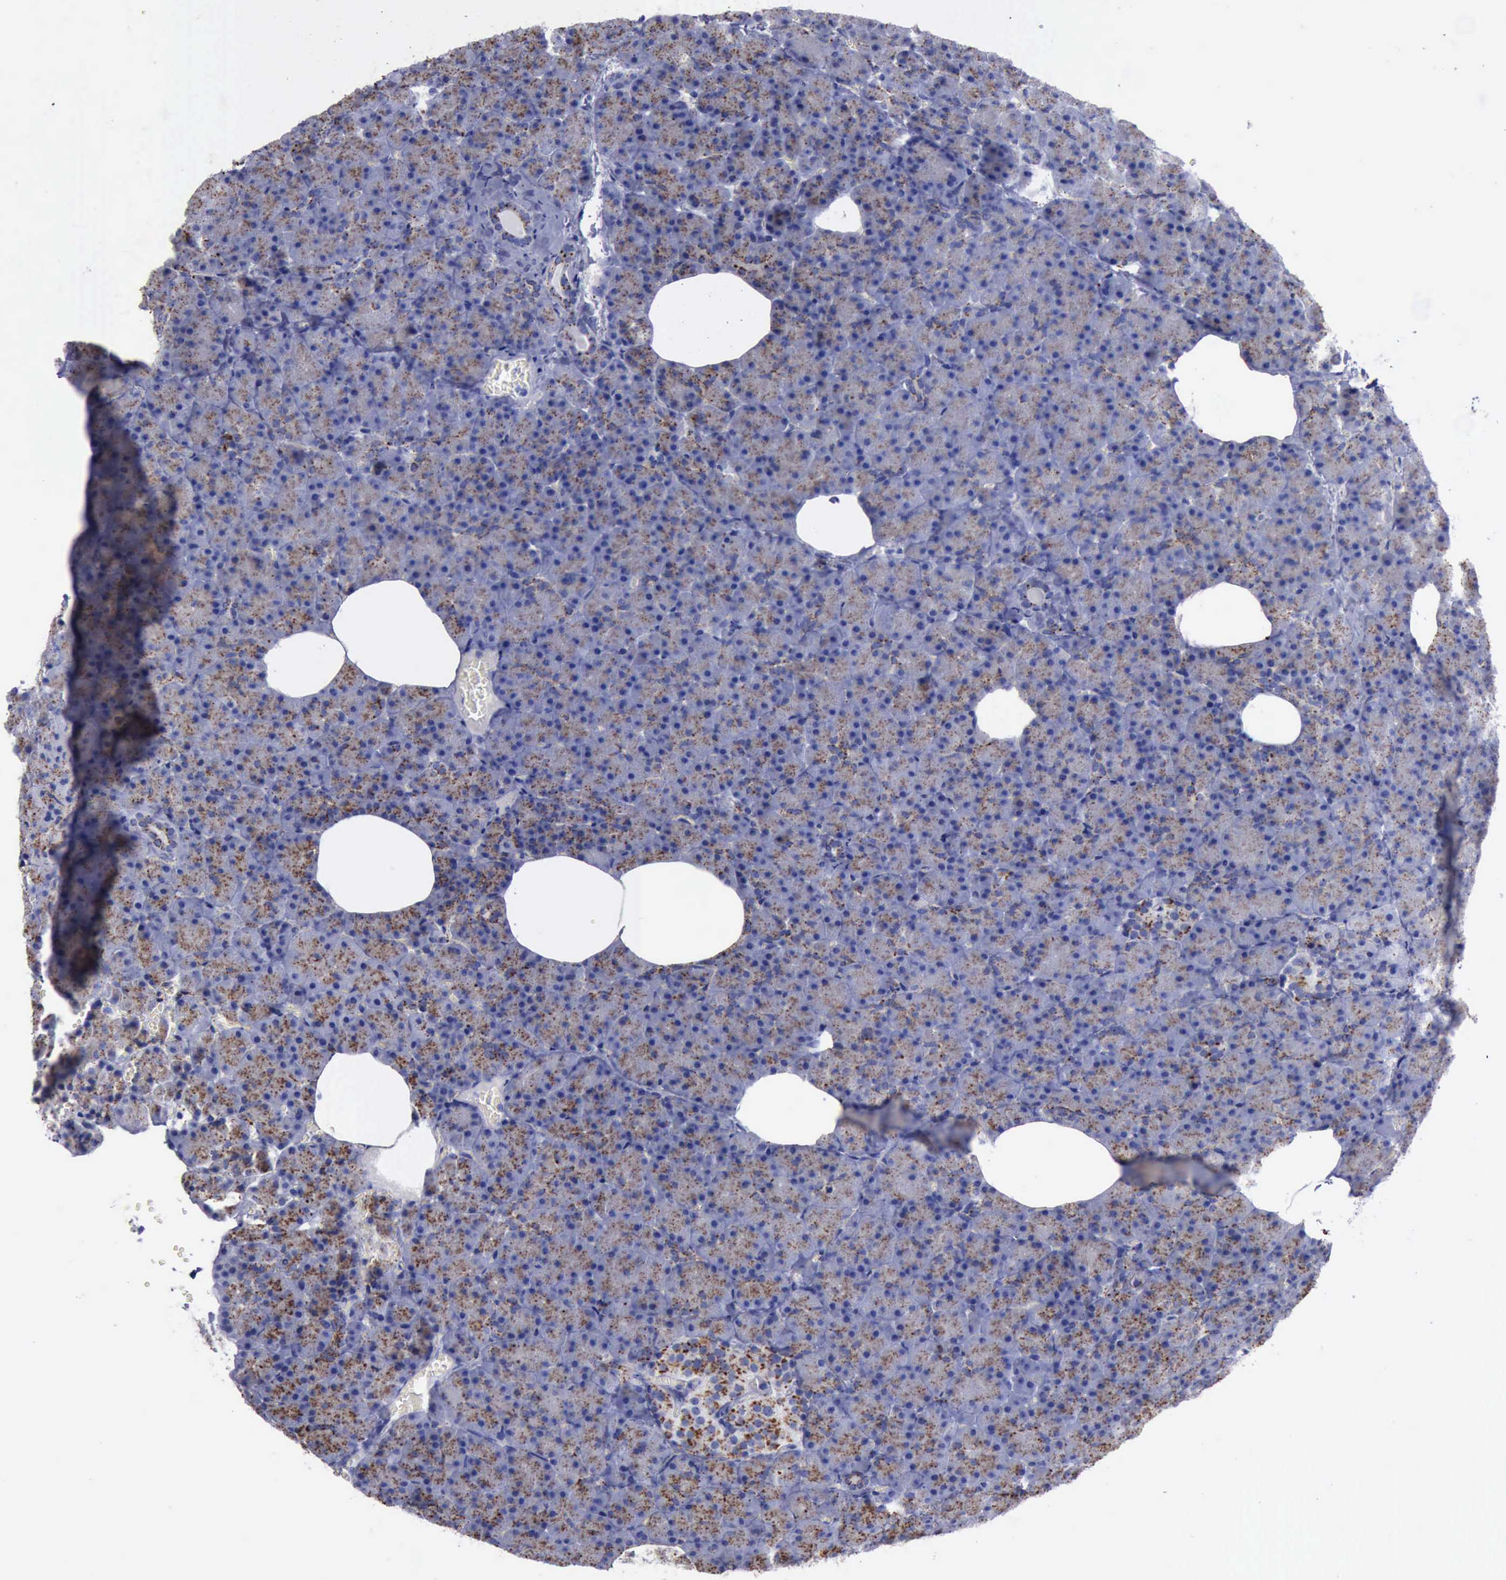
{"staining": {"intensity": "moderate", "quantity": "25%-75%", "location": "cytoplasmic/membranous"}, "tissue": "pancreas", "cell_type": "Exocrine glandular cells", "image_type": "normal", "snomed": [{"axis": "morphology", "description": "Normal tissue, NOS"}, {"axis": "topography", "description": "Pancreas"}], "caption": "An immunohistochemistry (IHC) image of unremarkable tissue is shown. Protein staining in brown shows moderate cytoplasmic/membranous positivity in pancreas within exocrine glandular cells.", "gene": "CTSD", "patient": {"sex": "female", "age": 35}}